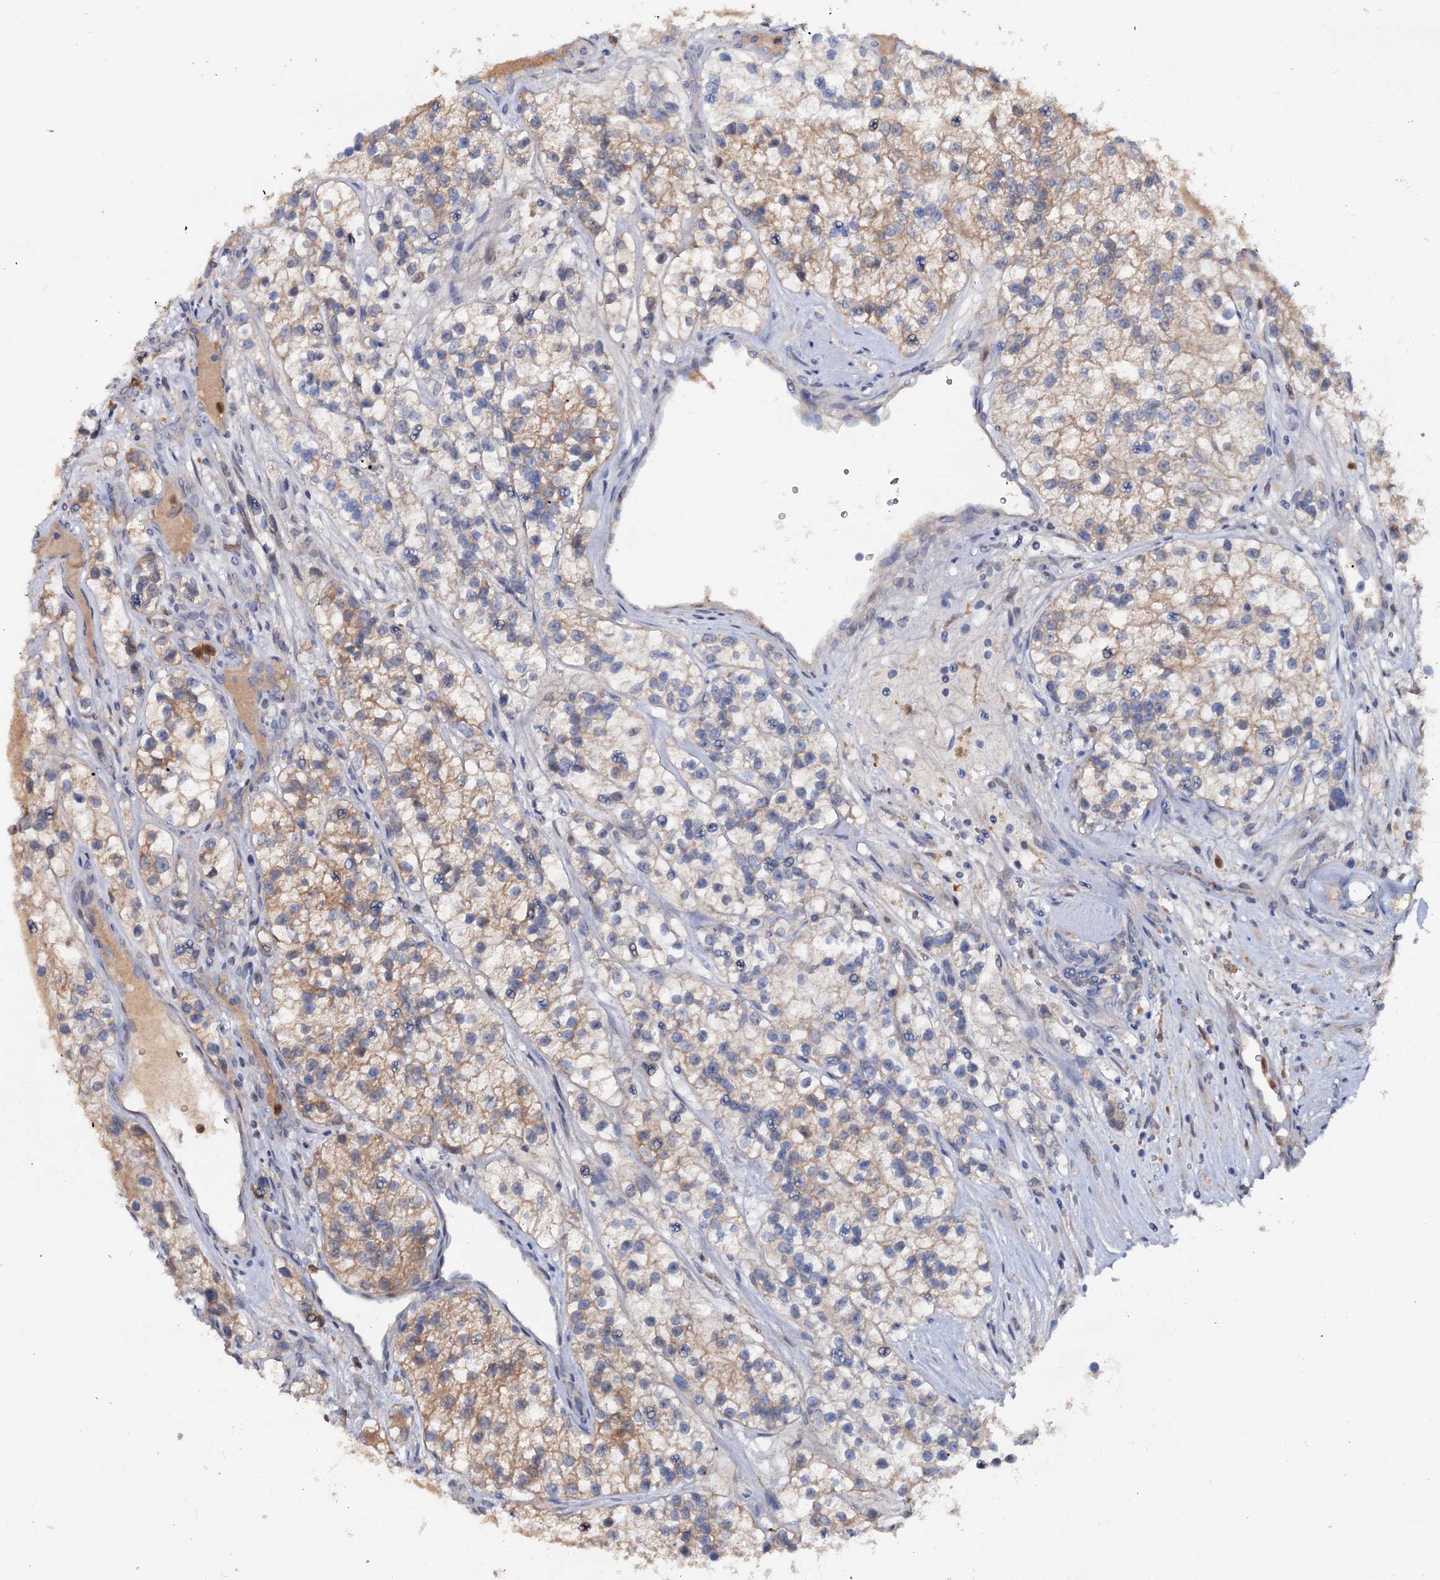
{"staining": {"intensity": "moderate", "quantity": "25%-75%", "location": "cytoplasmic/membranous"}, "tissue": "renal cancer", "cell_type": "Tumor cells", "image_type": "cancer", "snomed": [{"axis": "morphology", "description": "Adenocarcinoma, NOS"}, {"axis": "topography", "description": "Kidney"}], "caption": "Human renal cancer stained with a brown dye reveals moderate cytoplasmic/membranous positive staining in about 25%-75% of tumor cells.", "gene": "IL17RD", "patient": {"sex": "female", "age": 57}}